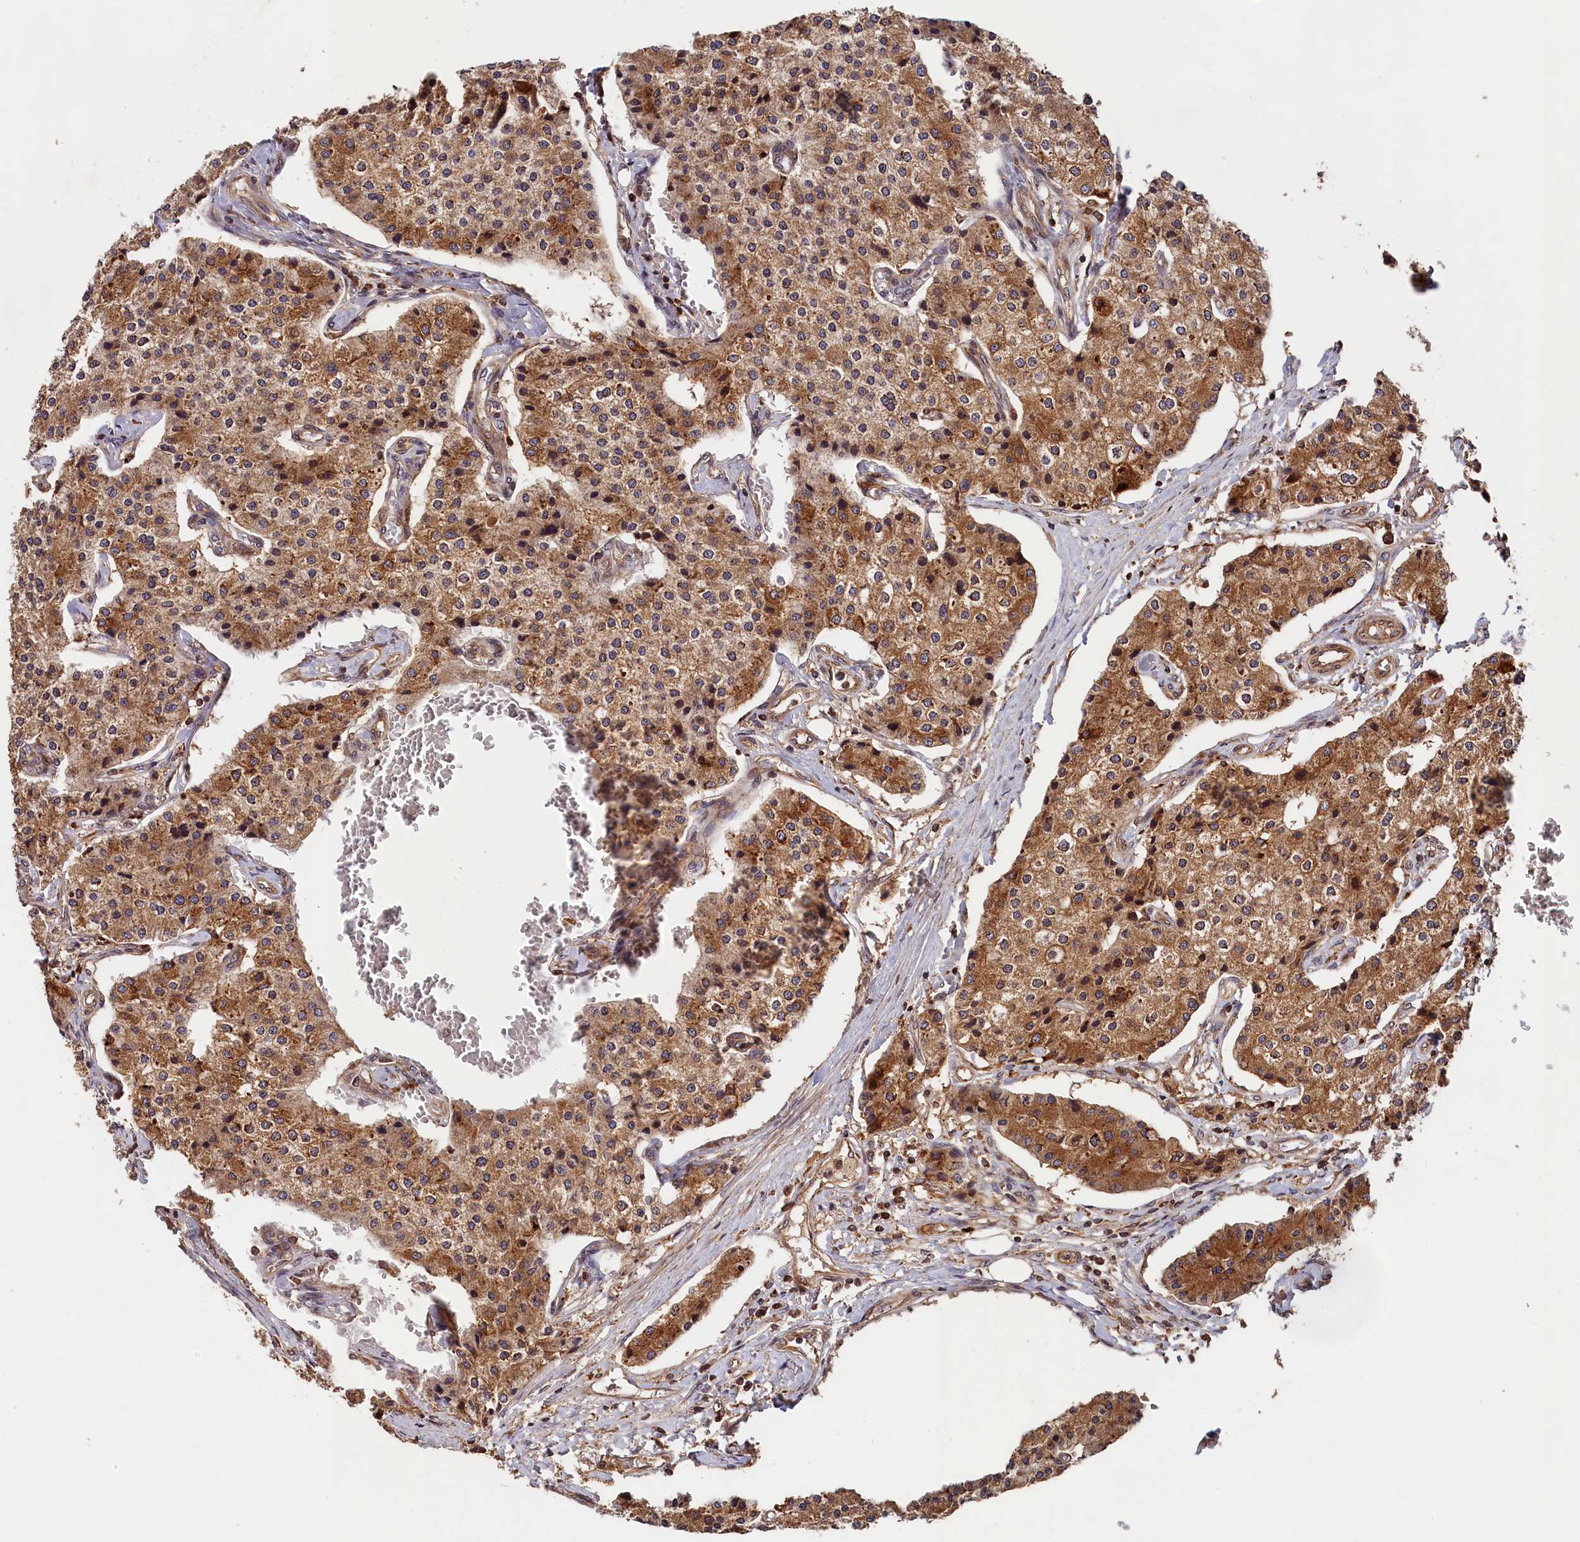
{"staining": {"intensity": "moderate", "quantity": ">75%", "location": "cytoplasmic/membranous"}, "tissue": "carcinoid", "cell_type": "Tumor cells", "image_type": "cancer", "snomed": [{"axis": "morphology", "description": "Carcinoid, malignant, NOS"}, {"axis": "topography", "description": "Colon"}], "caption": "Immunohistochemistry histopathology image of carcinoid (malignant) stained for a protein (brown), which exhibits medium levels of moderate cytoplasmic/membranous staining in approximately >75% of tumor cells.", "gene": "HMOX2", "patient": {"sex": "female", "age": 52}}